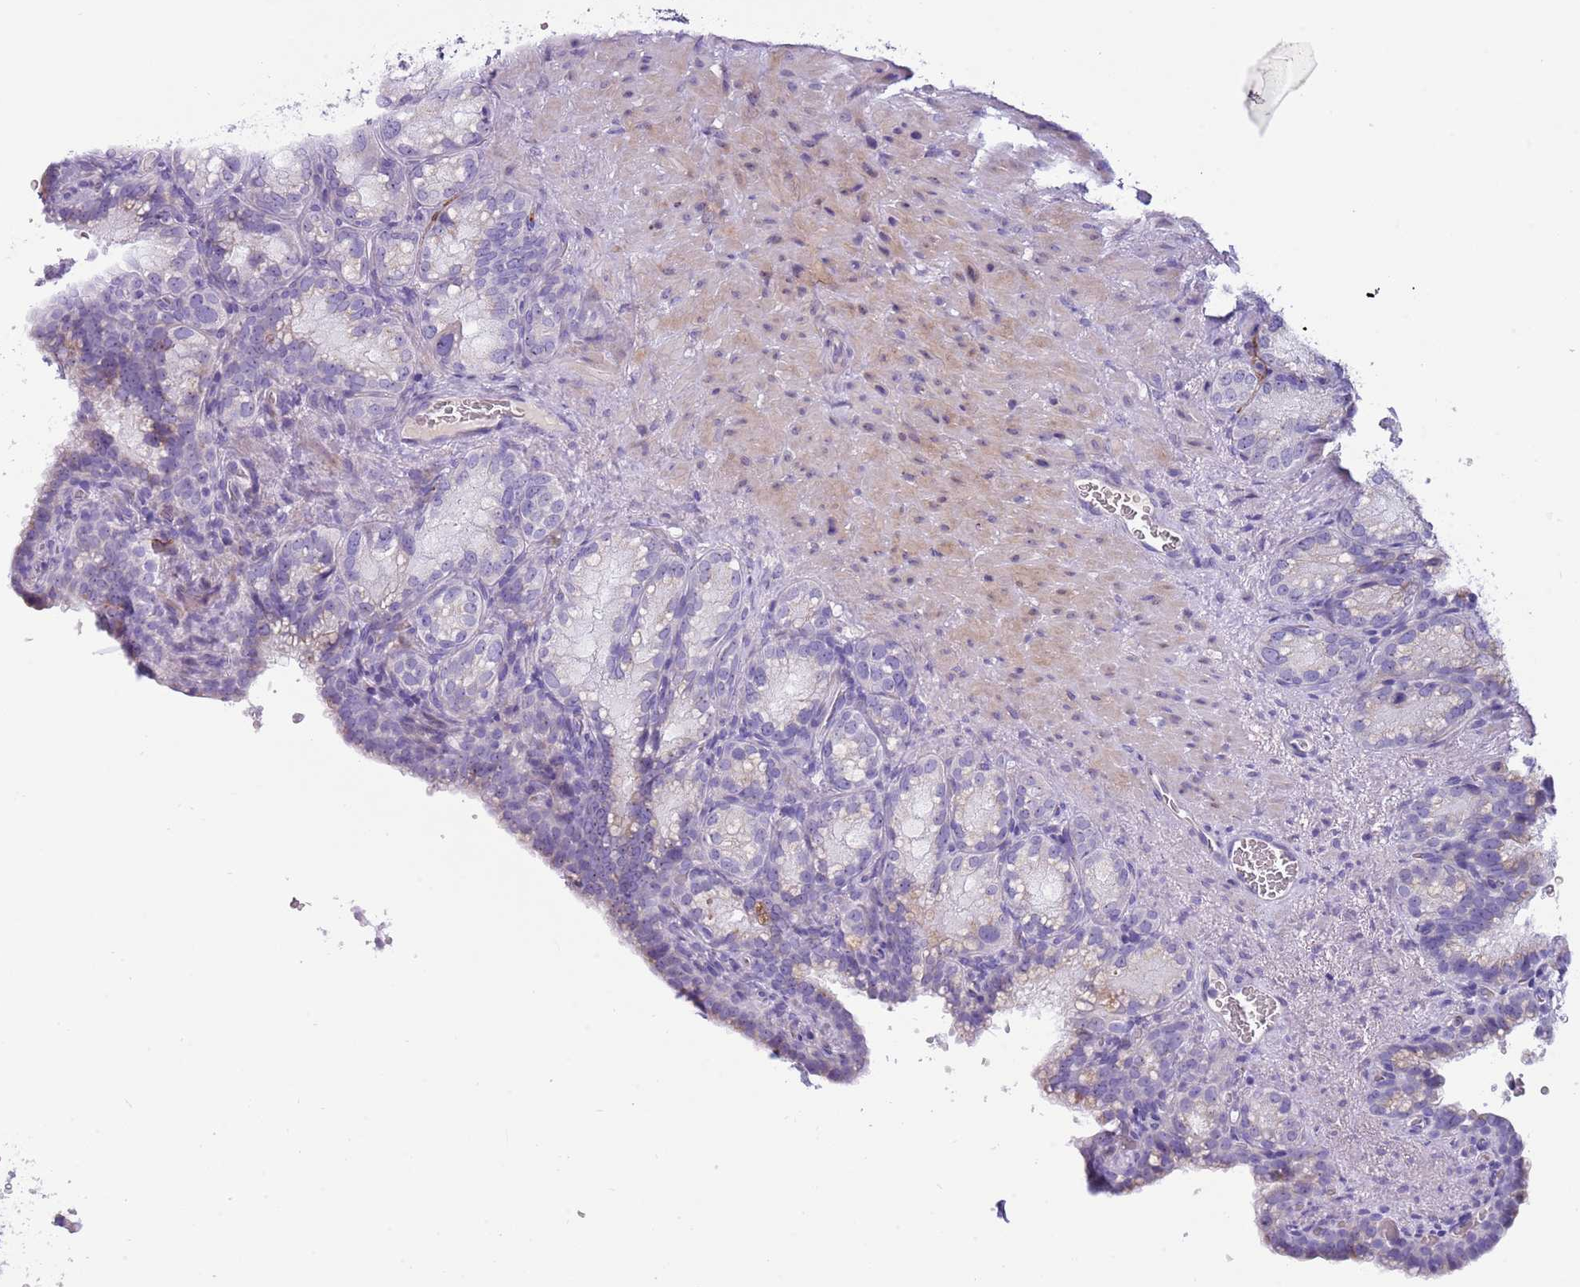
{"staining": {"intensity": "negative", "quantity": "none", "location": "none"}, "tissue": "seminal vesicle", "cell_type": "Glandular cells", "image_type": "normal", "snomed": [{"axis": "morphology", "description": "Normal tissue, NOS"}, {"axis": "topography", "description": "Seminal veicle"}], "caption": "This is an immunohistochemistry (IHC) micrograph of normal human seminal vesicle. There is no positivity in glandular cells.", "gene": "NBPF4", "patient": {"sex": "male", "age": 58}}